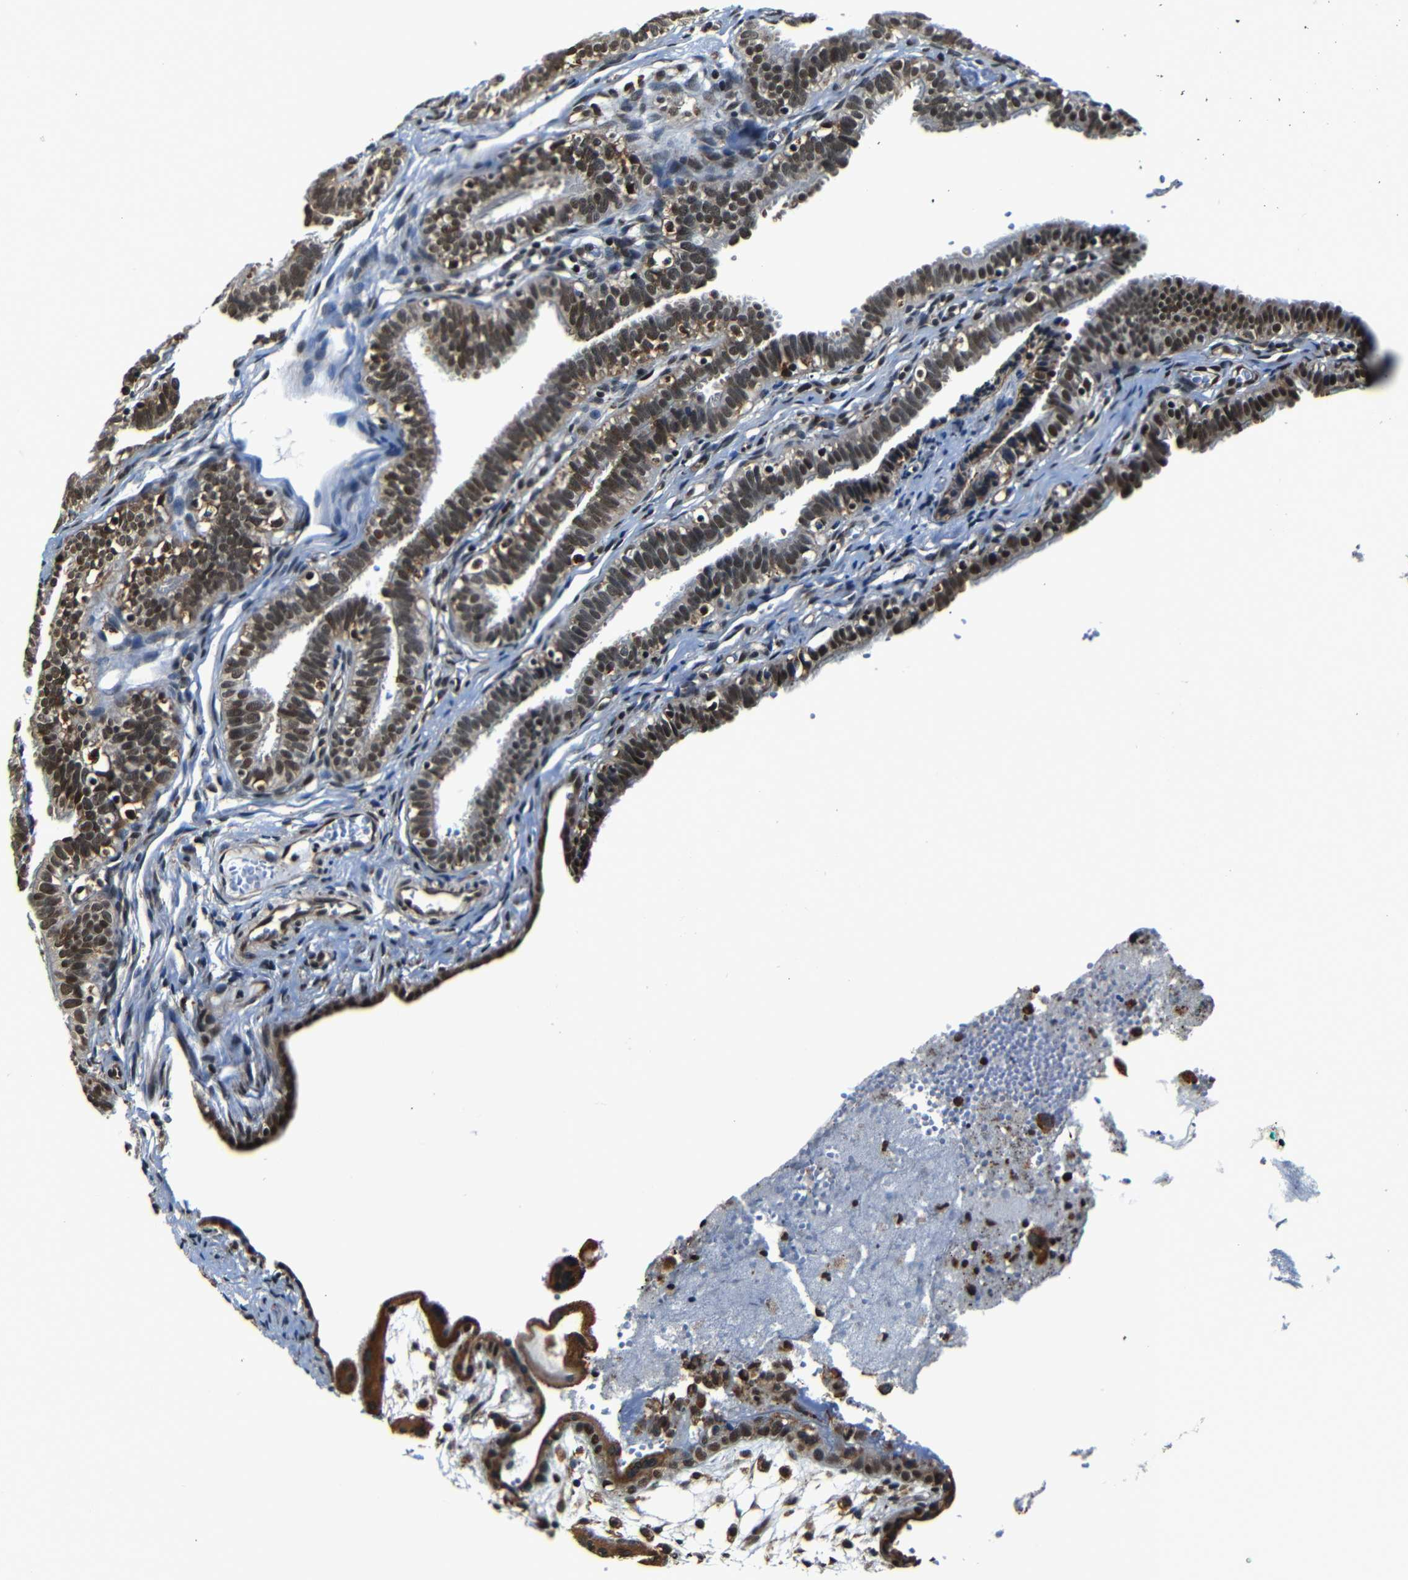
{"staining": {"intensity": "moderate", "quantity": "25%-75%", "location": "nuclear"}, "tissue": "fallopian tube", "cell_type": "Glandular cells", "image_type": "normal", "snomed": [{"axis": "morphology", "description": "Normal tissue, NOS"}, {"axis": "topography", "description": "Fallopian tube"}, {"axis": "topography", "description": "Placenta"}], "caption": "Protein staining shows moderate nuclear positivity in approximately 25%-75% of glandular cells in unremarkable fallopian tube.", "gene": "NCBP3", "patient": {"sex": "female", "age": 34}}